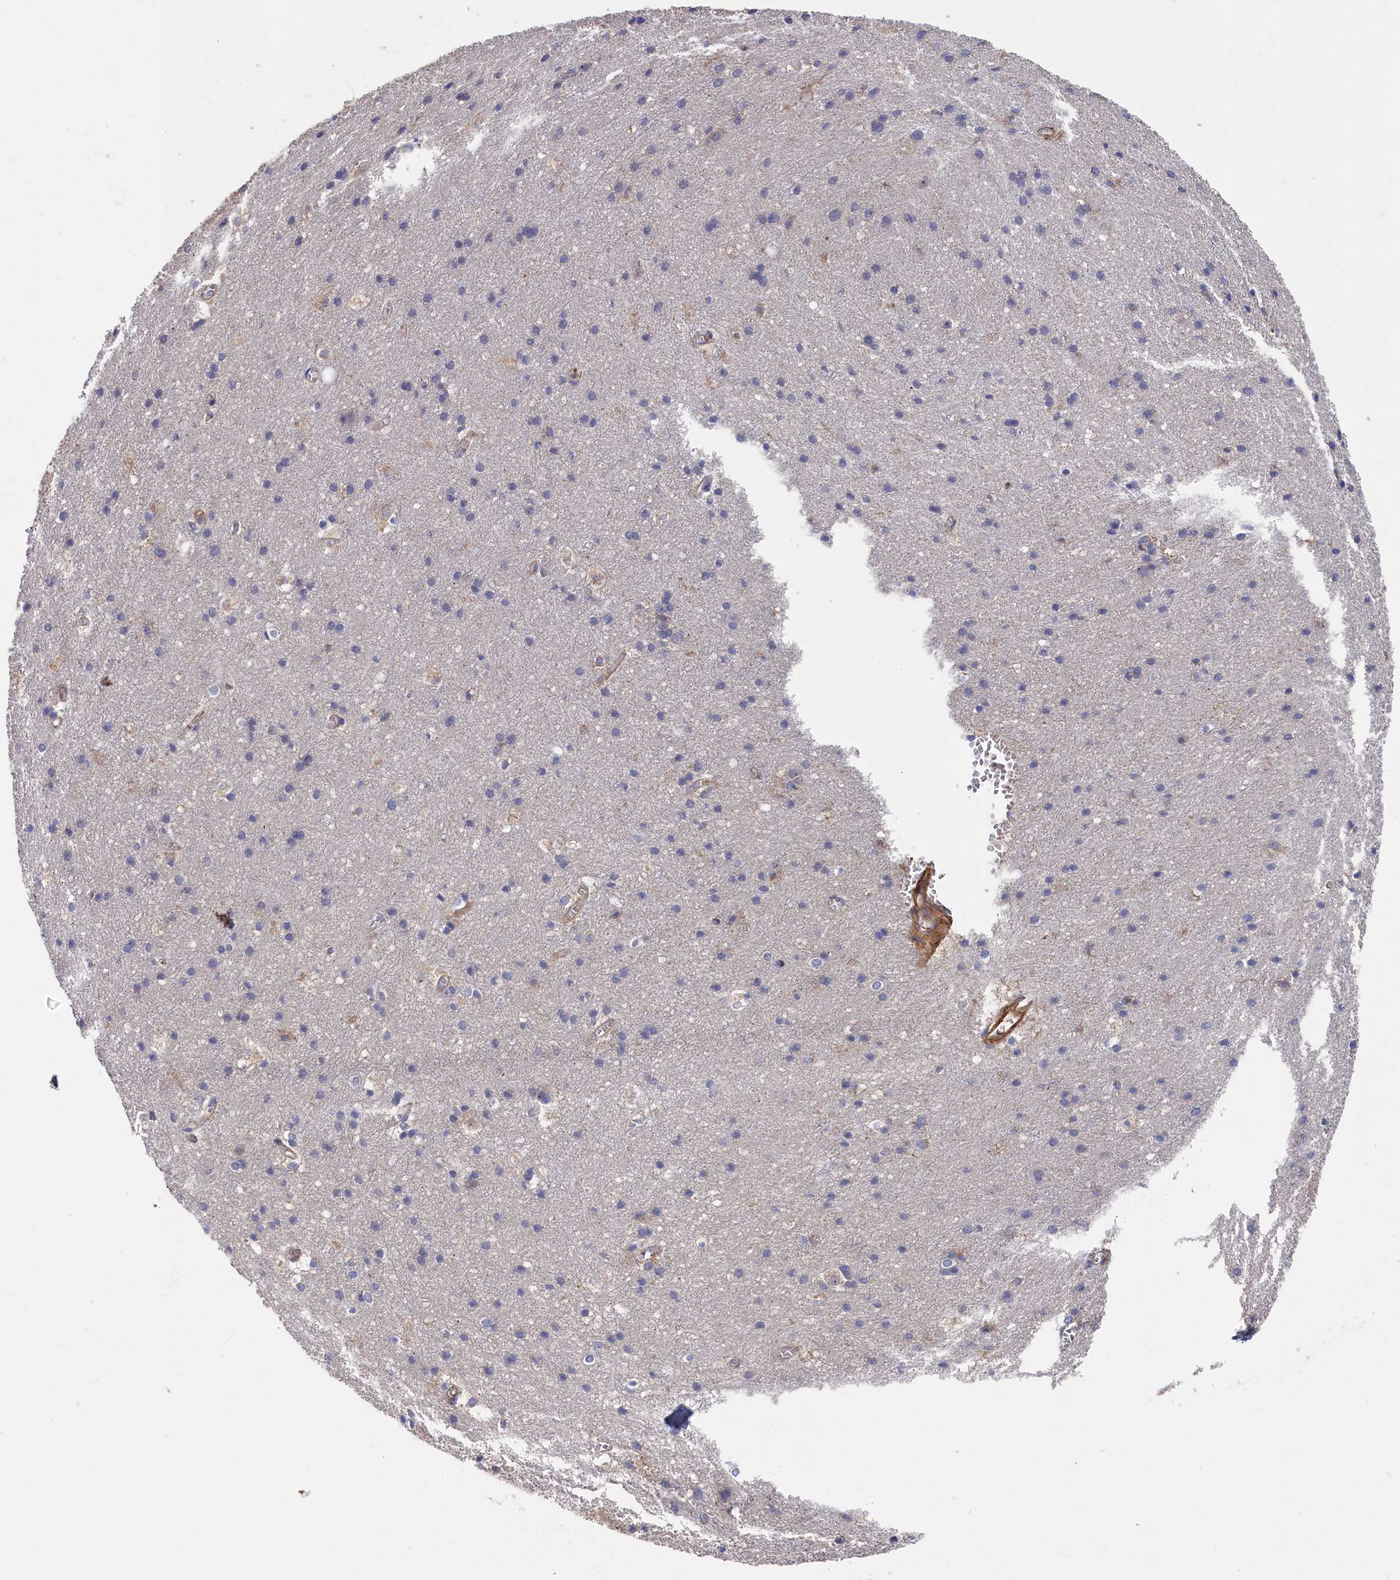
{"staining": {"intensity": "moderate", "quantity": ">75%", "location": "cytoplasmic/membranous"}, "tissue": "cerebral cortex", "cell_type": "Endothelial cells", "image_type": "normal", "snomed": [{"axis": "morphology", "description": "Normal tissue, NOS"}, {"axis": "topography", "description": "Cerebral cortex"}], "caption": "Immunohistochemistry (IHC) staining of normal cerebral cortex, which shows medium levels of moderate cytoplasmic/membranous expression in approximately >75% of endothelial cells indicating moderate cytoplasmic/membranous protein positivity. The staining was performed using DAB (3,3'-diaminobenzidine) (brown) for protein detection and nuclei were counterstained in hematoxylin (blue).", "gene": "LDHD", "patient": {"sex": "male", "age": 54}}